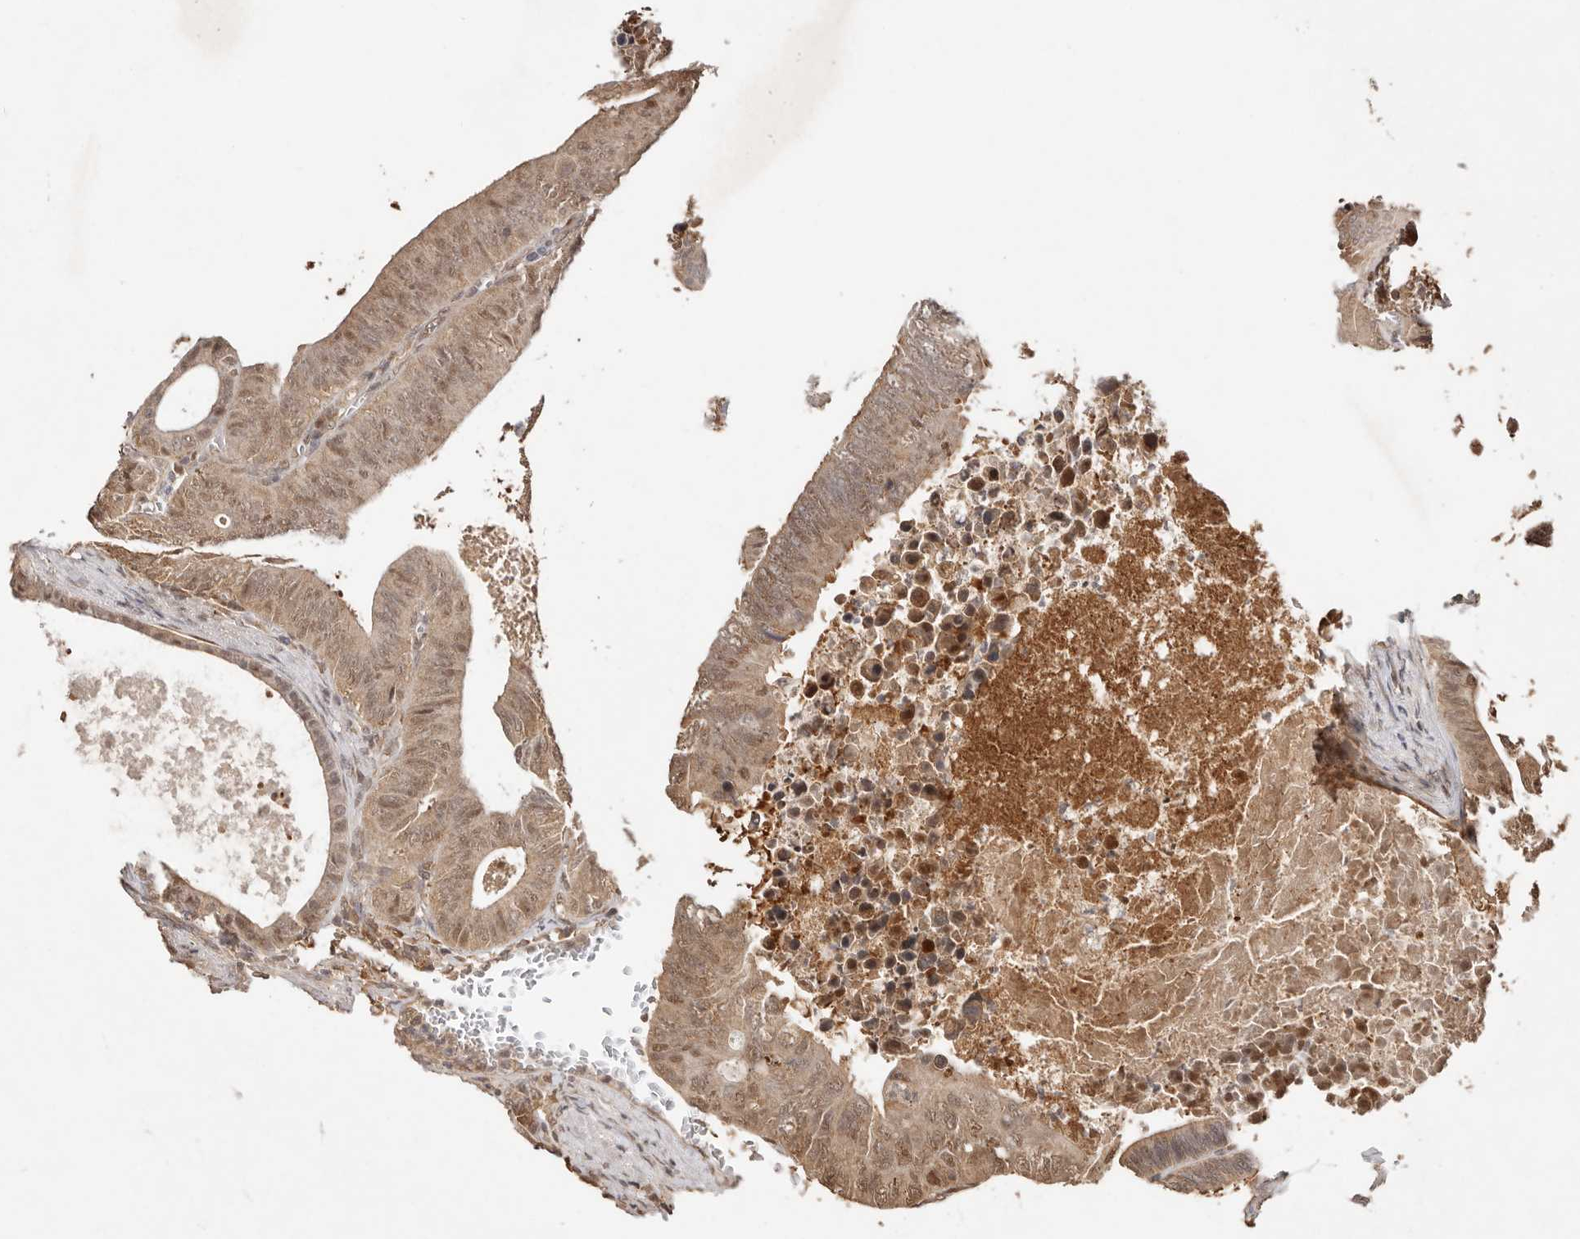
{"staining": {"intensity": "moderate", "quantity": ">75%", "location": "cytoplasmic/membranous,nuclear"}, "tissue": "colorectal cancer", "cell_type": "Tumor cells", "image_type": "cancer", "snomed": [{"axis": "morphology", "description": "Adenocarcinoma, NOS"}, {"axis": "topography", "description": "Colon"}], "caption": "About >75% of tumor cells in human colorectal adenocarcinoma show moderate cytoplasmic/membranous and nuclear protein staining as visualized by brown immunohistochemical staining.", "gene": "PSMA5", "patient": {"sex": "male", "age": 87}}